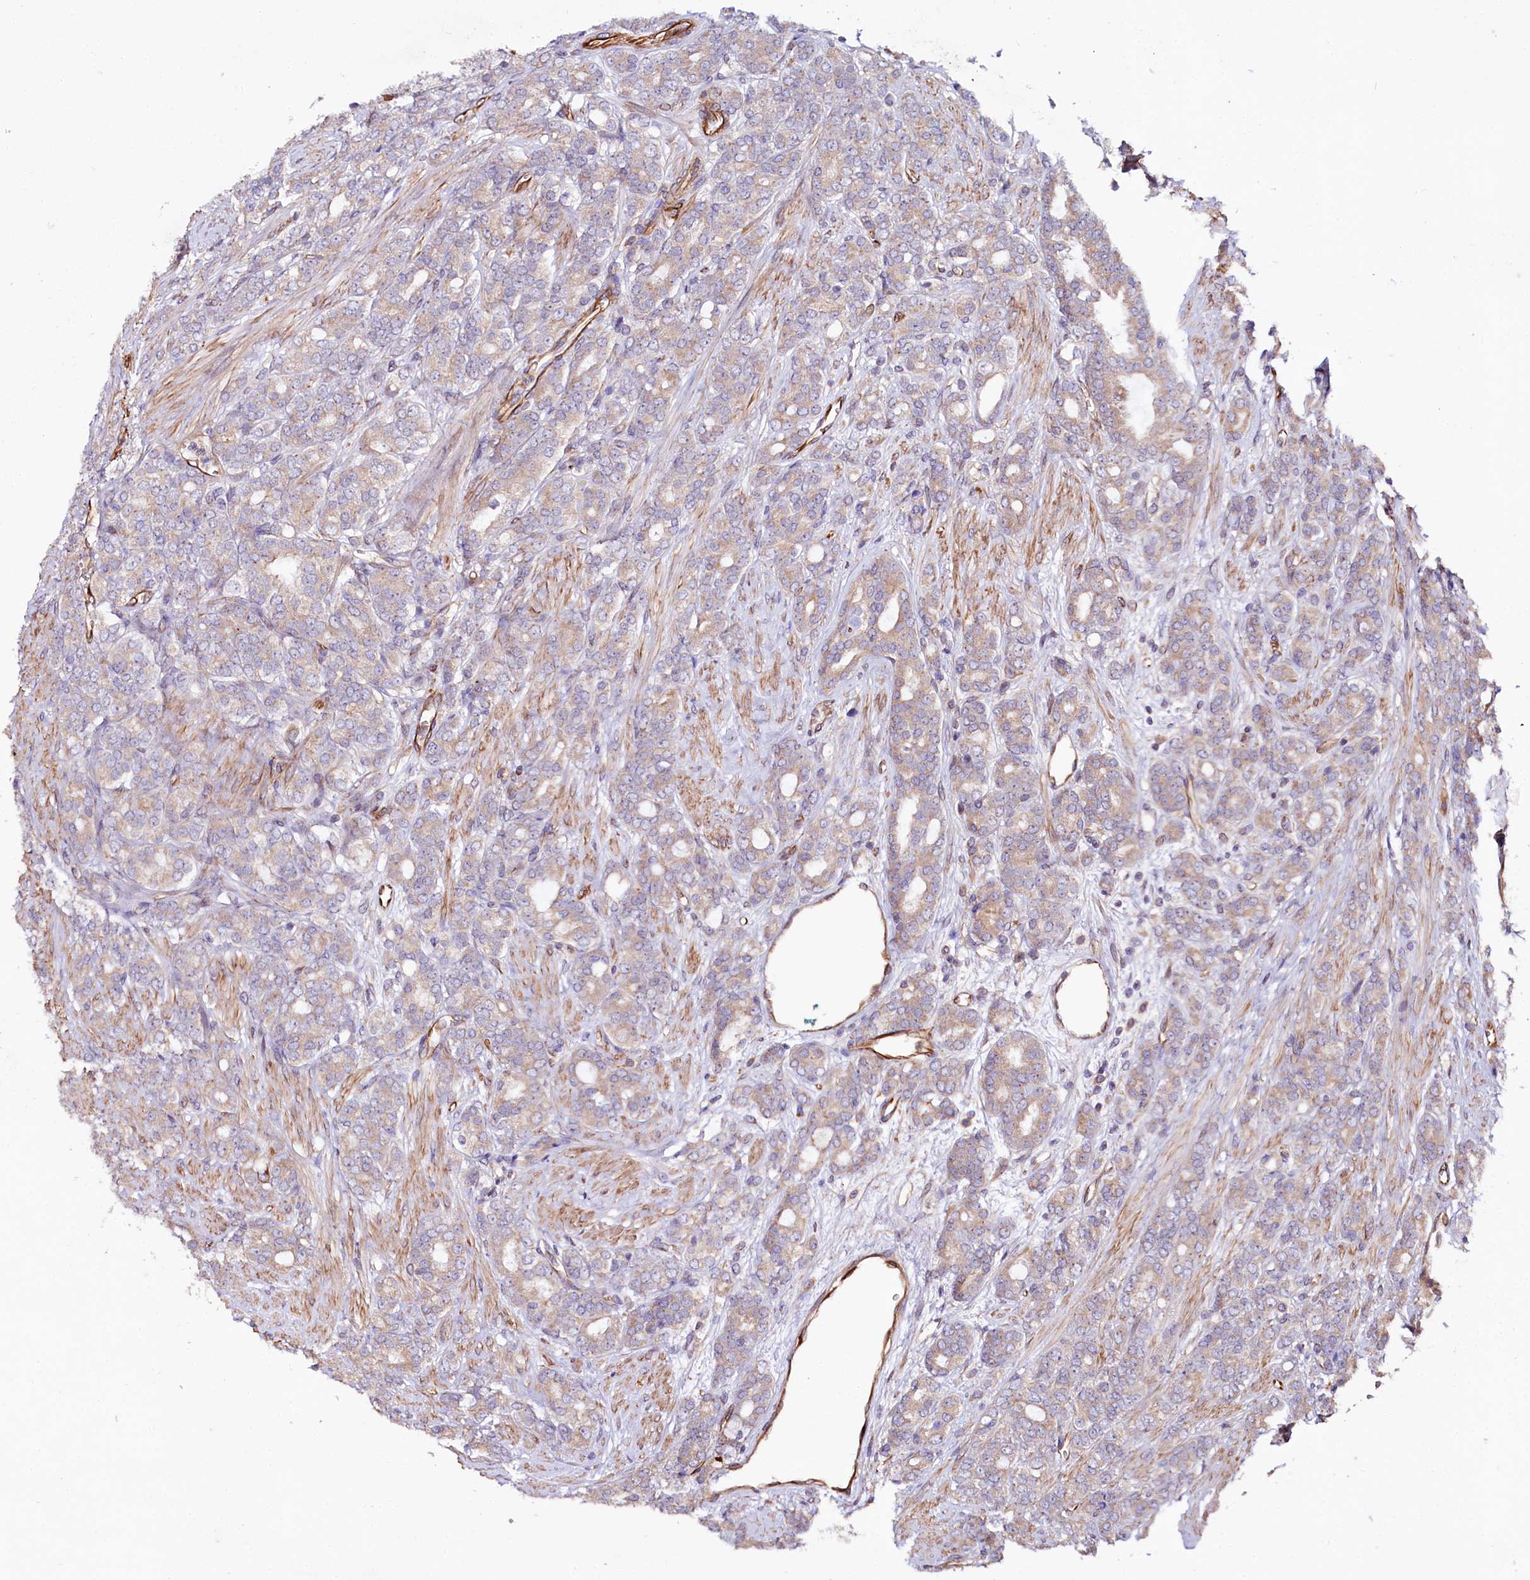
{"staining": {"intensity": "weak", "quantity": ">75%", "location": "cytoplasmic/membranous"}, "tissue": "prostate cancer", "cell_type": "Tumor cells", "image_type": "cancer", "snomed": [{"axis": "morphology", "description": "Adenocarcinoma, High grade"}, {"axis": "topography", "description": "Prostate"}], "caption": "The image demonstrates staining of prostate cancer (adenocarcinoma (high-grade)), revealing weak cytoplasmic/membranous protein staining (brown color) within tumor cells. The protein is stained brown, and the nuclei are stained in blue (DAB (3,3'-diaminobenzidine) IHC with brightfield microscopy, high magnification).", "gene": "TTC12", "patient": {"sex": "male", "age": 62}}